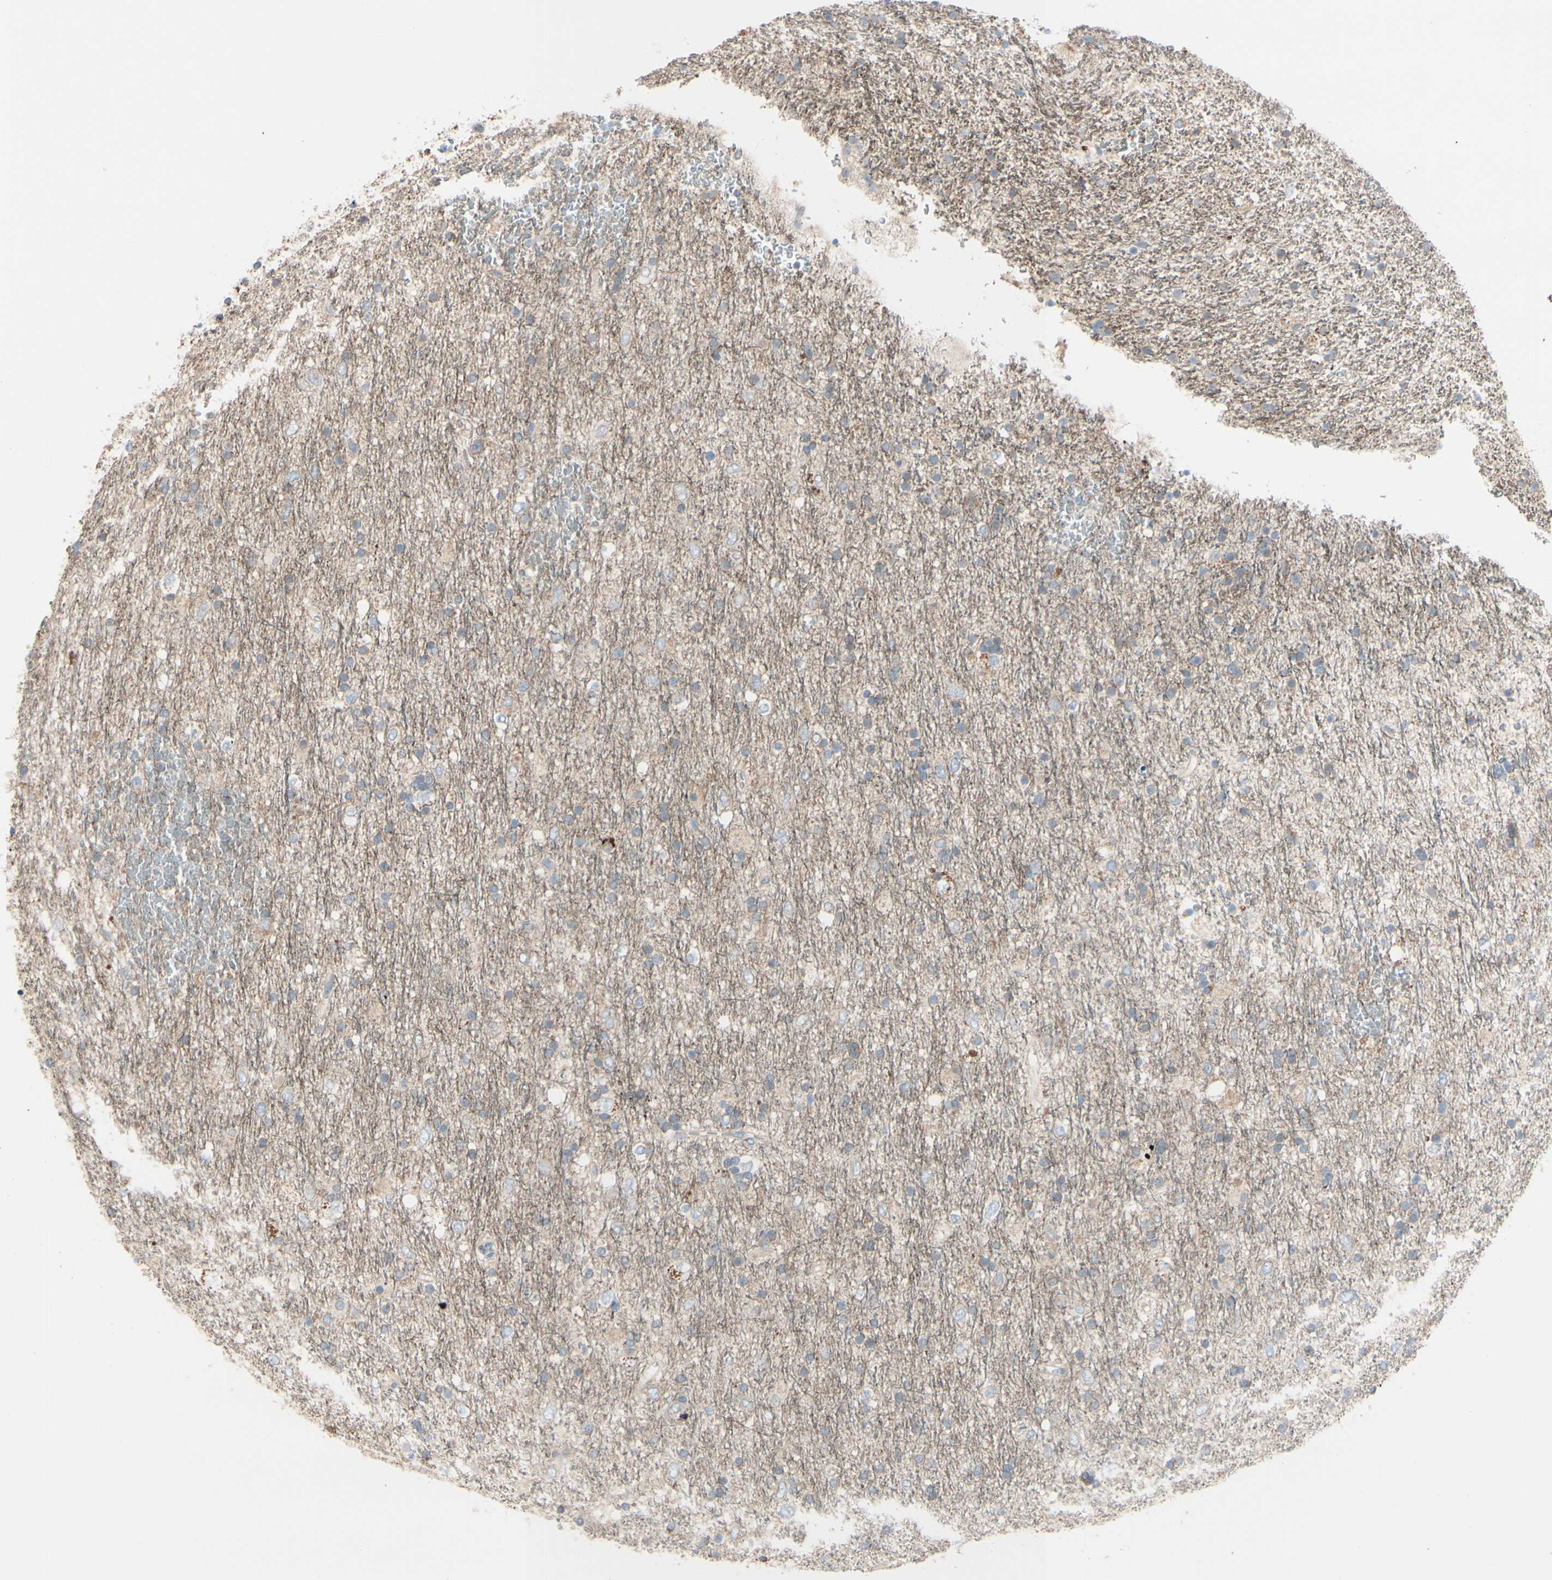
{"staining": {"intensity": "moderate", "quantity": "<25%", "location": "cytoplasmic/membranous"}, "tissue": "glioma", "cell_type": "Tumor cells", "image_type": "cancer", "snomed": [{"axis": "morphology", "description": "Glioma, malignant, Low grade"}, {"axis": "topography", "description": "Brain"}], "caption": "This micrograph exhibits IHC staining of human glioma, with low moderate cytoplasmic/membranous staining in approximately <25% of tumor cells.", "gene": "EPHA3", "patient": {"sex": "male", "age": 77}}